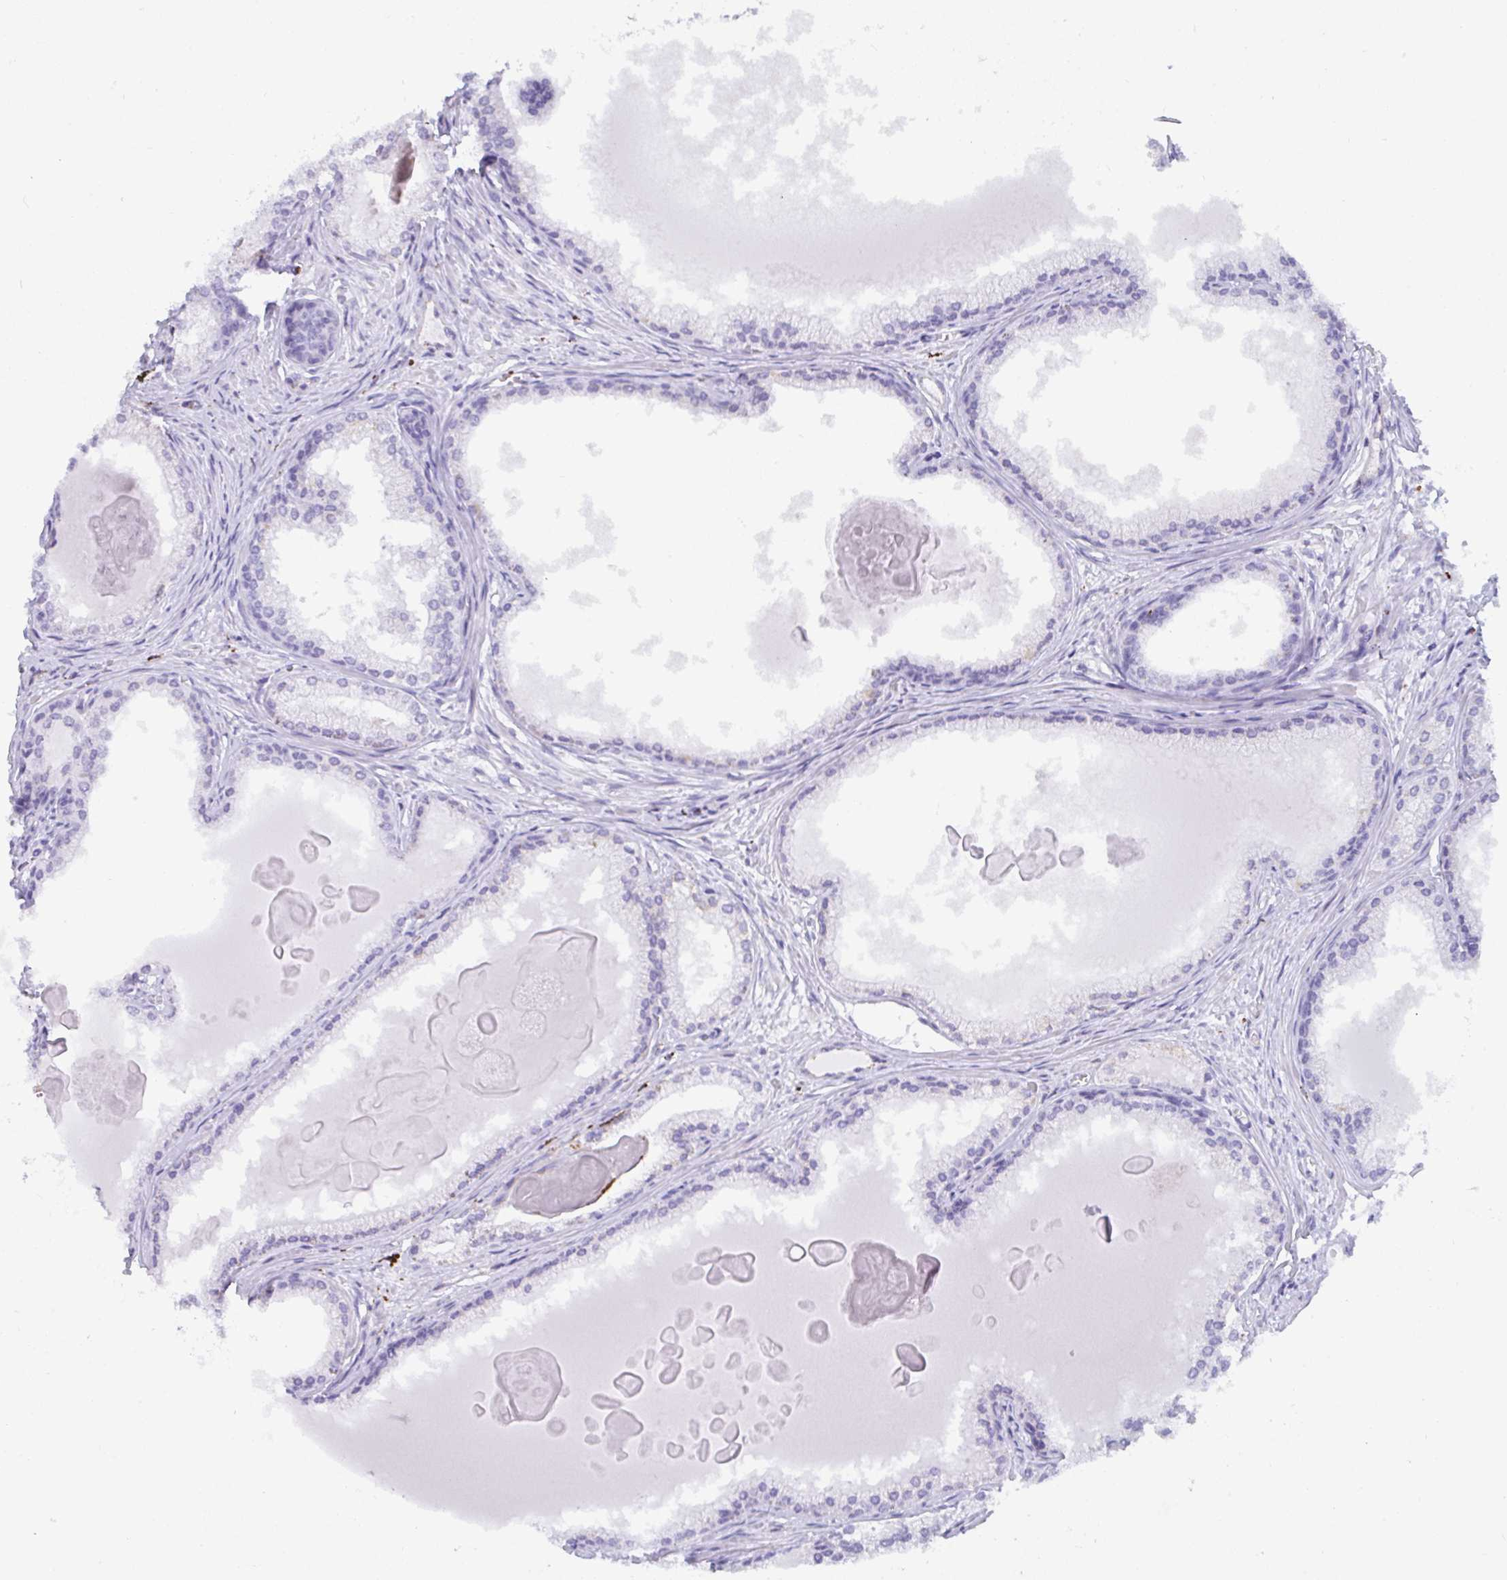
{"staining": {"intensity": "negative", "quantity": "none", "location": "none"}, "tissue": "prostate cancer", "cell_type": "Tumor cells", "image_type": "cancer", "snomed": [{"axis": "morphology", "description": "Adenocarcinoma, High grade"}, {"axis": "topography", "description": "Prostate"}], "caption": "Human prostate adenocarcinoma (high-grade) stained for a protein using immunohistochemistry shows no staining in tumor cells.", "gene": "CPVL", "patient": {"sex": "male", "age": 68}}